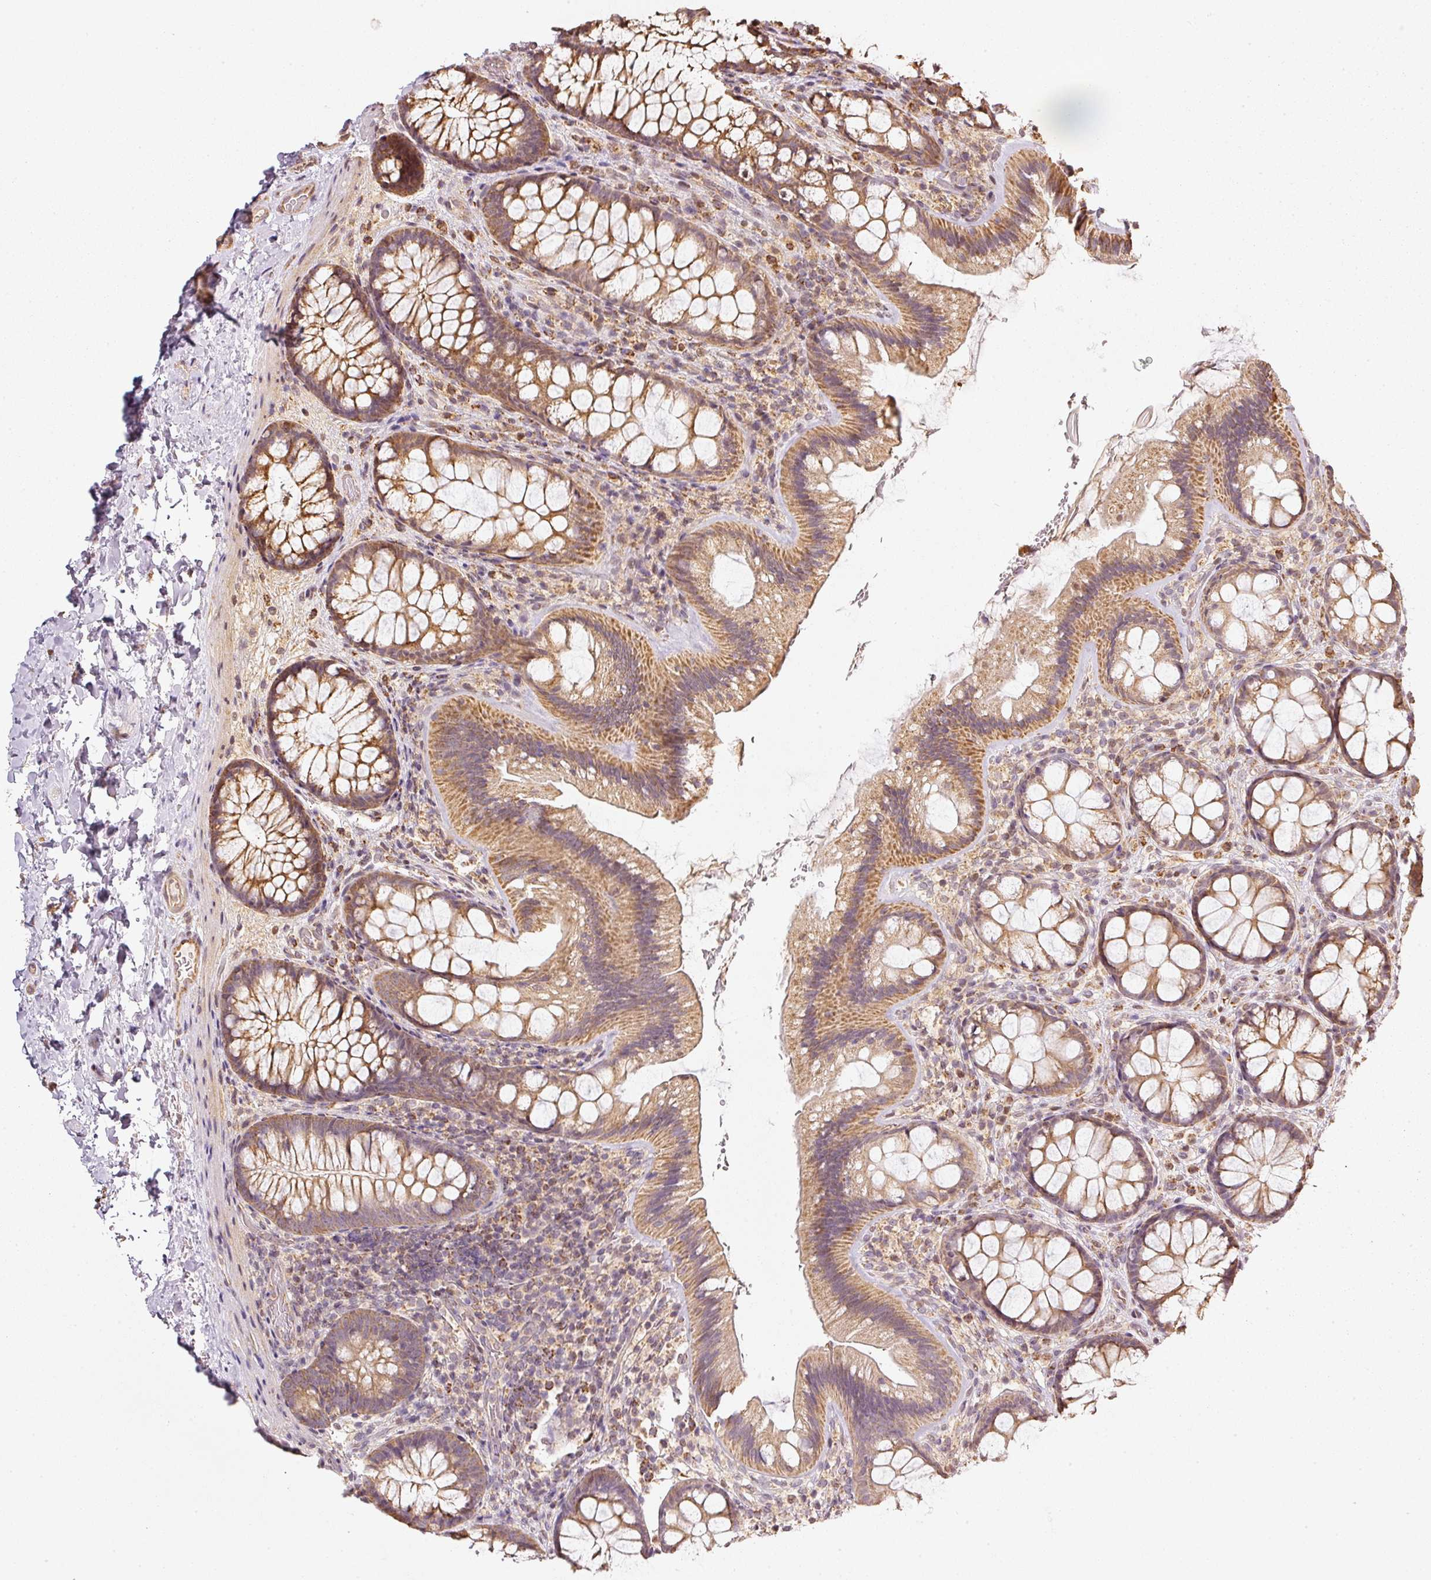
{"staining": {"intensity": "moderate", "quantity": ">75%", "location": "cytoplasmic/membranous"}, "tissue": "colon", "cell_type": "Endothelial cells", "image_type": "normal", "snomed": [{"axis": "morphology", "description": "Normal tissue, NOS"}, {"axis": "topography", "description": "Colon"}], "caption": "This micrograph demonstrates unremarkable colon stained with immunohistochemistry to label a protein in brown. The cytoplasmic/membranous of endothelial cells show moderate positivity for the protein. Nuclei are counter-stained blue.", "gene": "RAB35", "patient": {"sex": "male", "age": 46}}